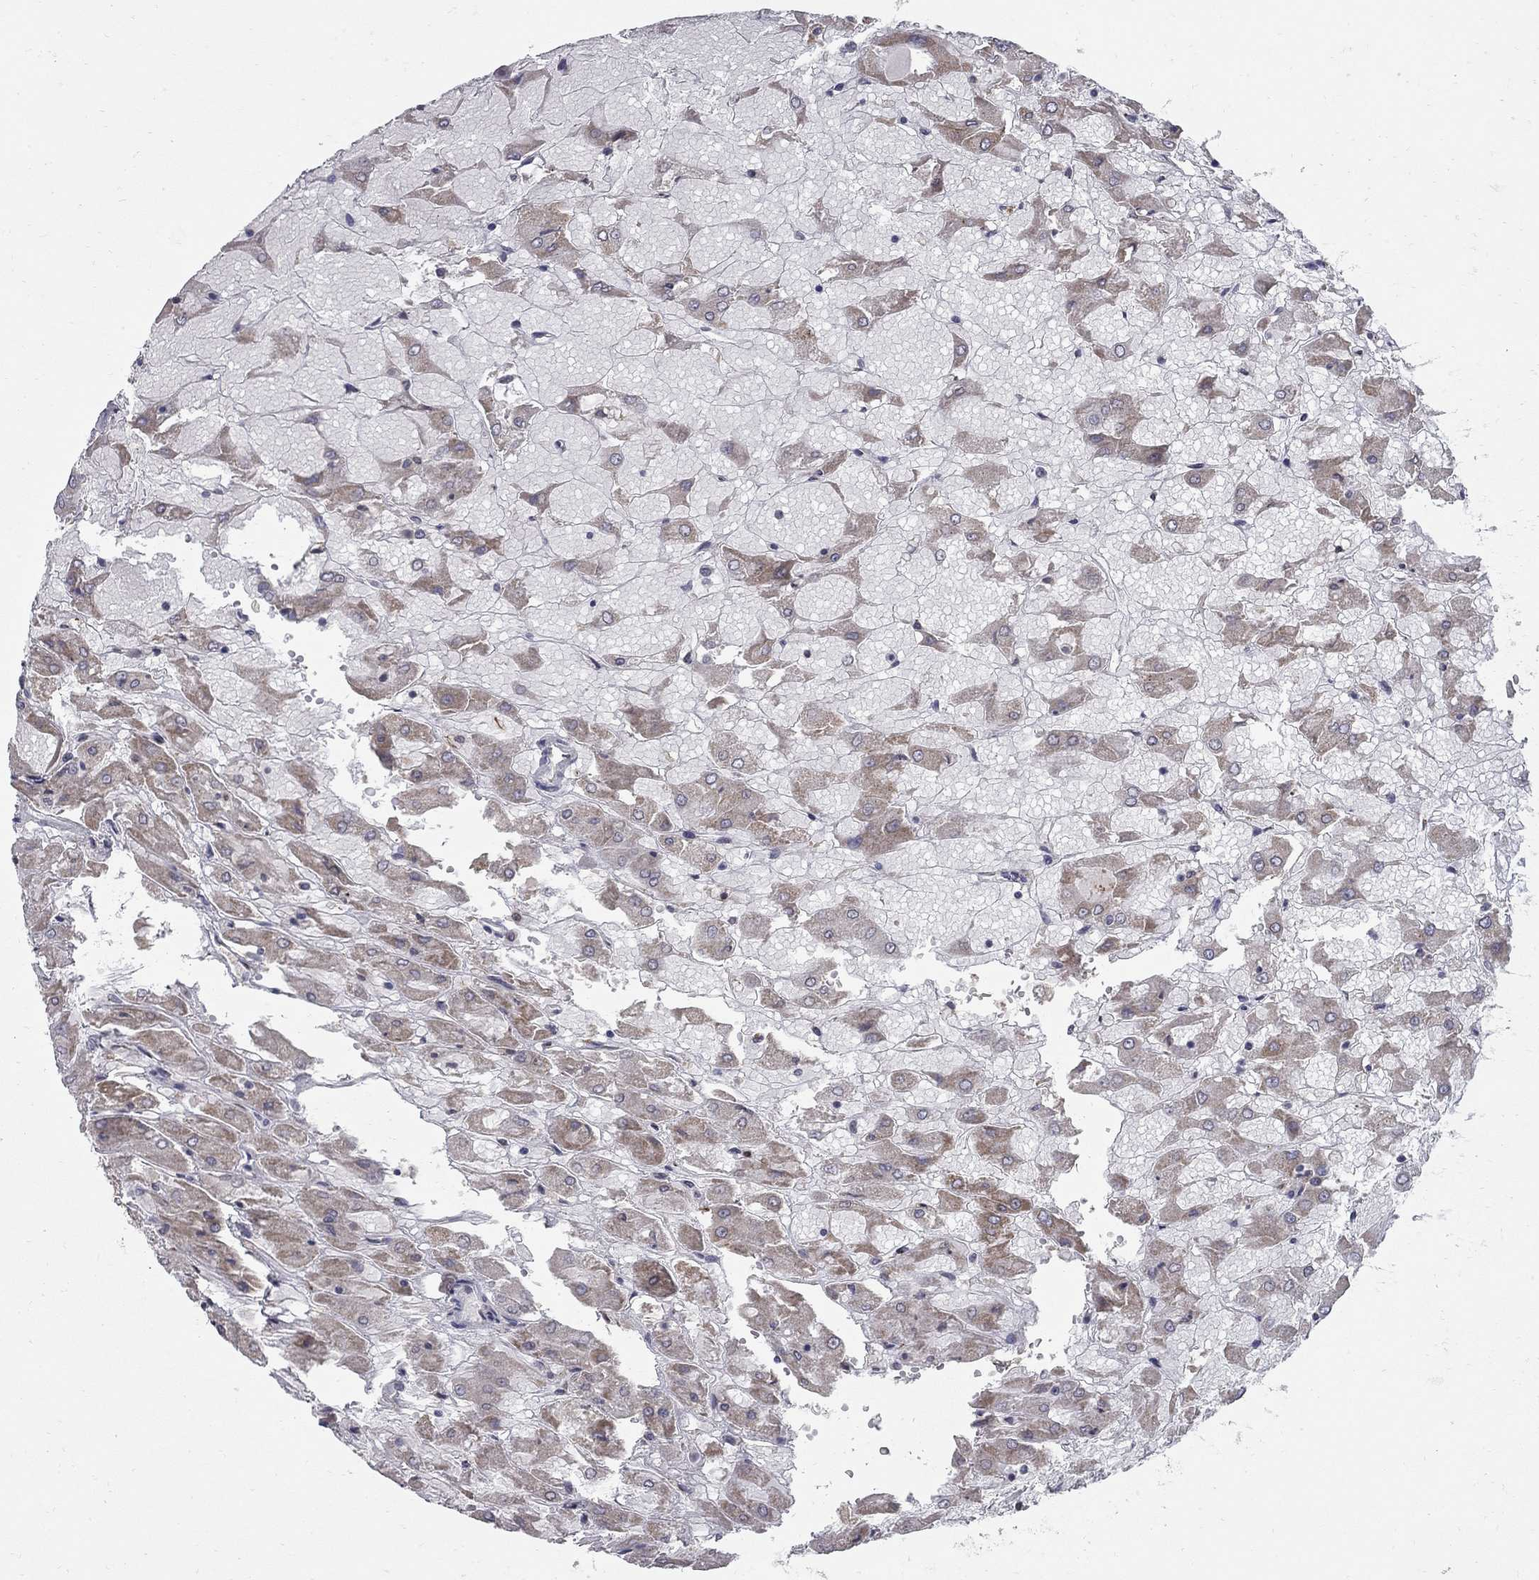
{"staining": {"intensity": "moderate", "quantity": ">75%", "location": "cytoplasmic/membranous"}, "tissue": "renal cancer", "cell_type": "Tumor cells", "image_type": "cancer", "snomed": [{"axis": "morphology", "description": "Adenocarcinoma, NOS"}, {"axis": "topography", "description": "Kidney"}], "caption": "Protein expression by immunohistochemistry shows moderate cytoplasmic/membranous expression in approximately >75% of tumor cells in renal adenocarcinoma.", "gene": "KIAA0319L", "patient": {"sex": "male", "age": 72}}